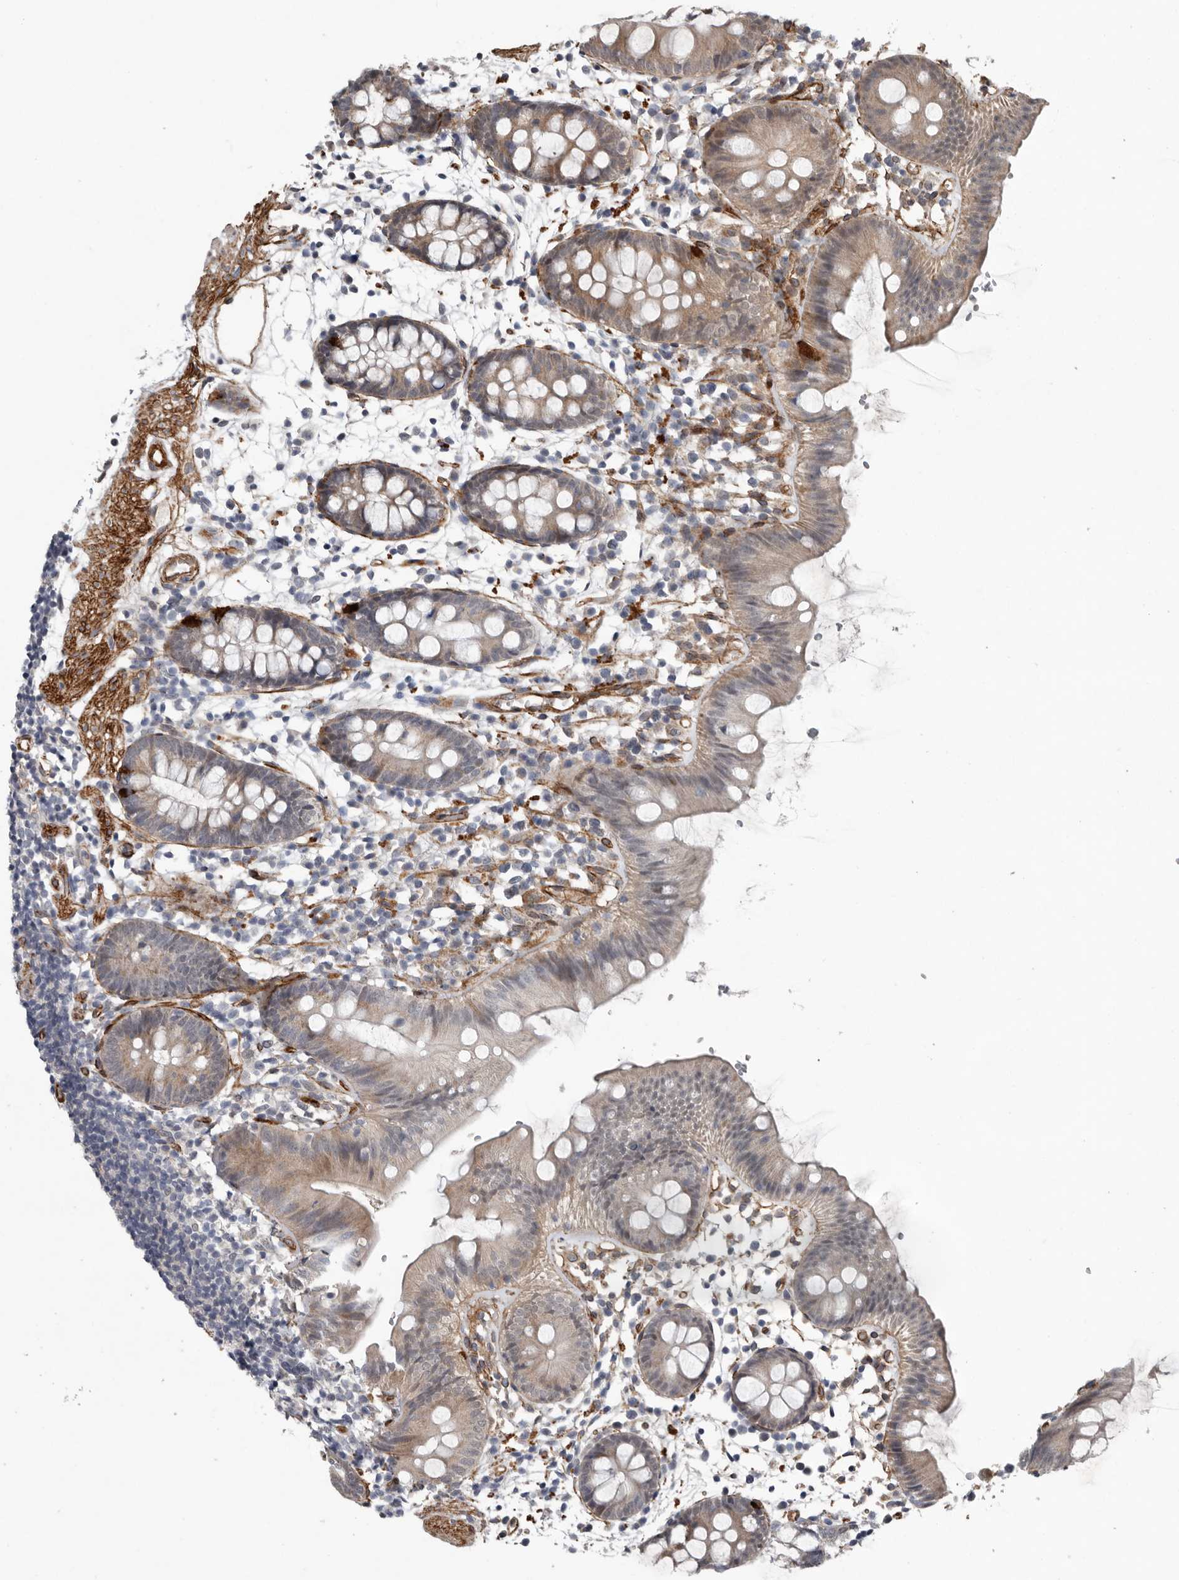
{"staining": {"intensity": "strong", "quantity": ">75%", "location": "cytoplasmic/membranous"}, "tissue": "colon", "cell_type": "Endothelial cells", "image_type": "normal", "snomed": [{"axis": "morphology", "description": "Normal tissue, NOS"}, {"axis": "topography", "description": "Colon"}], "caption": "Endothelial cells show high levels of strong cytoplasmic/membranous positivity in approximately >75% of cells in benign colon.", "gene": "RANBP17", "patient": {"sex": "male", "age": 56}}